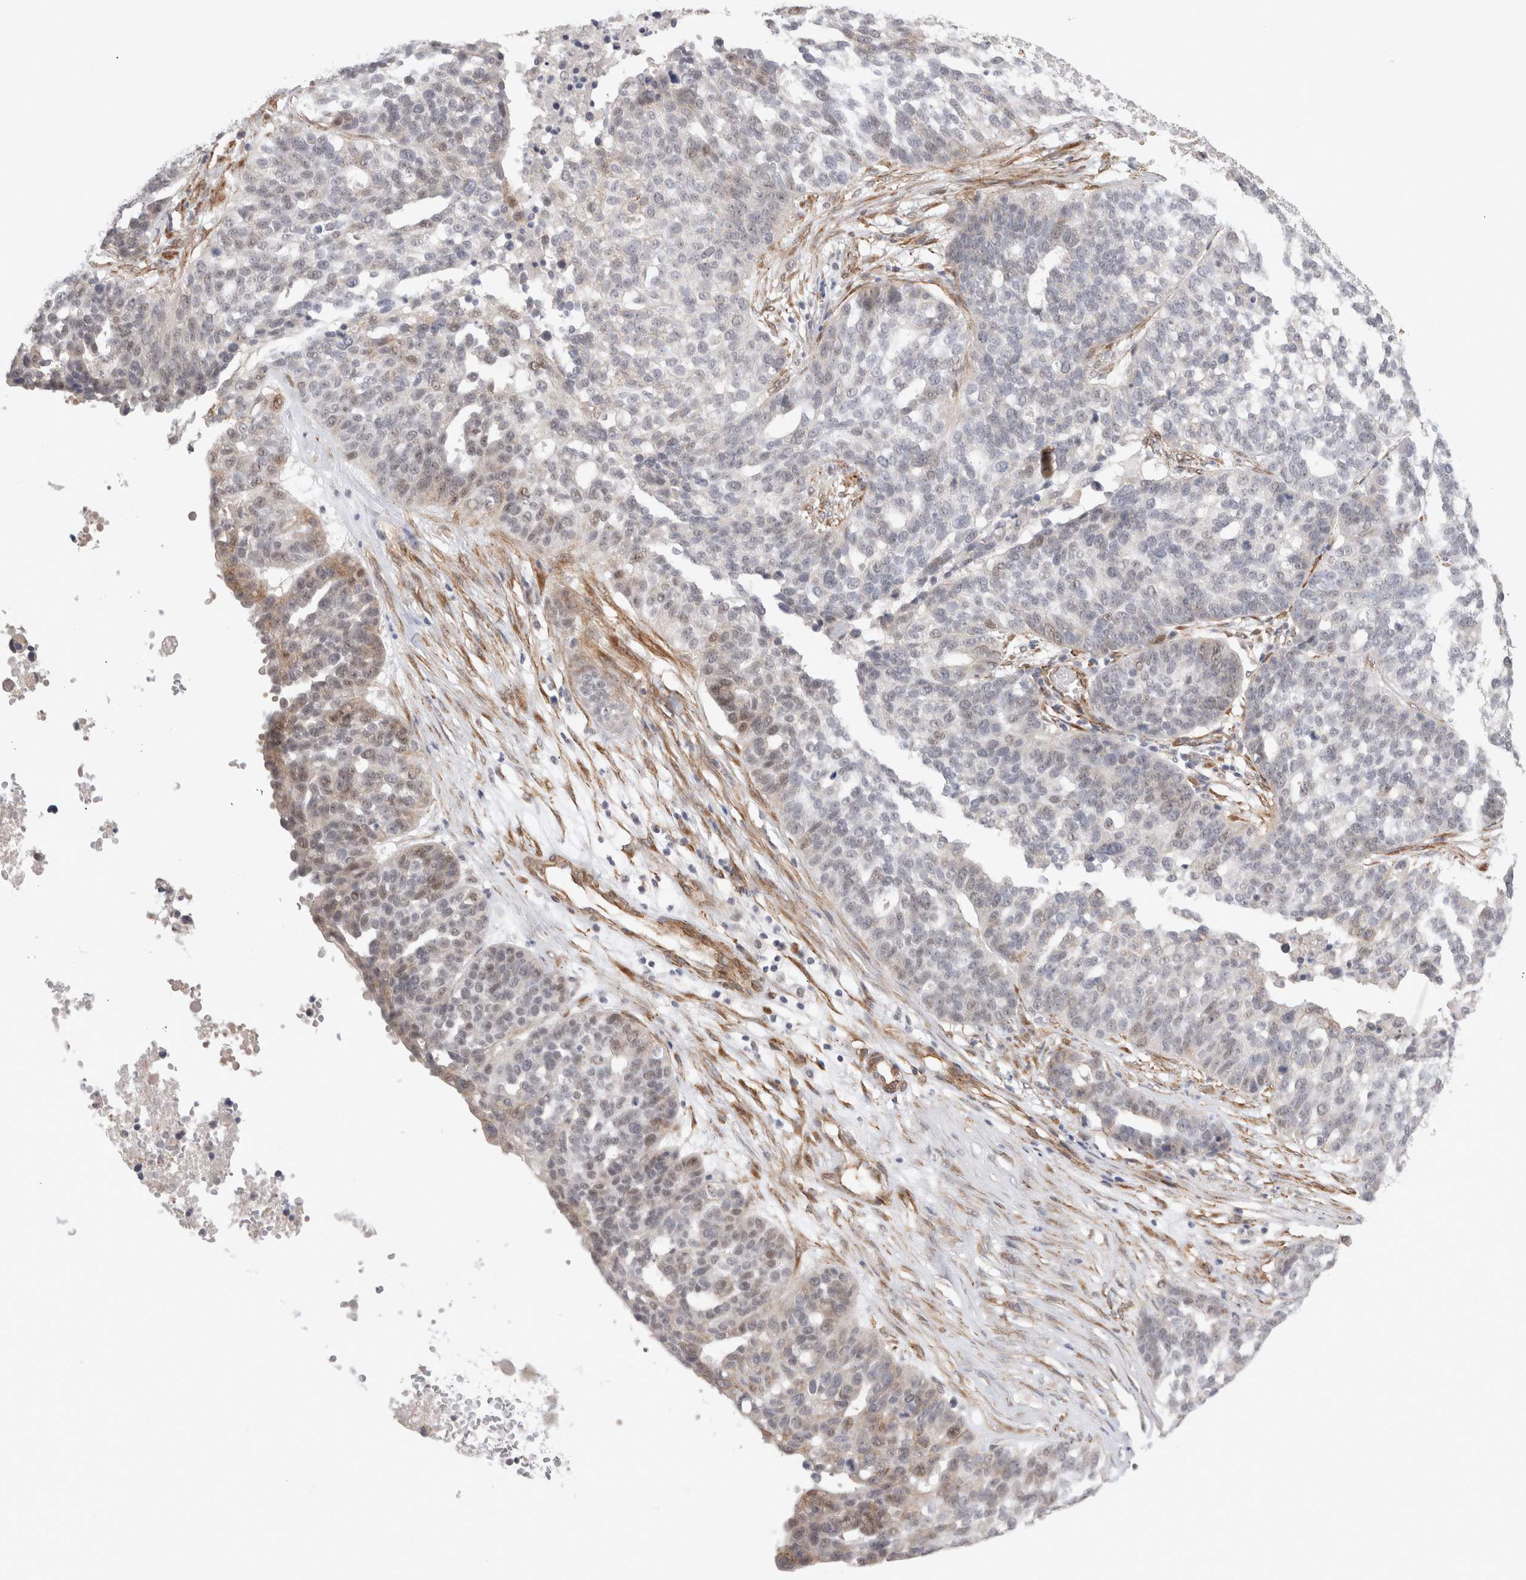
{"staining": {"intensity": "moderate", "quantity": "<25%", "location": "cytoplasmic/membranous,nuclear"}, "tissue": "ovarian cancer", "cell_type": "Tumor cells", "image_type": "cancer", "snomed": [{"axis": "morphology", "description": "Cystadenocarcinoma, serous, NOS"}, {"axis": "topography", "description": "Ovary"}], "caption": "Immunohistochemistry (DAB (3,3'-diaminobenzidine)) staining of serous cystadenocarcinoma (ovarian) shows moderate cytoplasmic/membranous and nuclear protein expression in about <25% of tumor cells.", "gene": "CAAP1", "patient": {"sex": "female", "age": 59}}